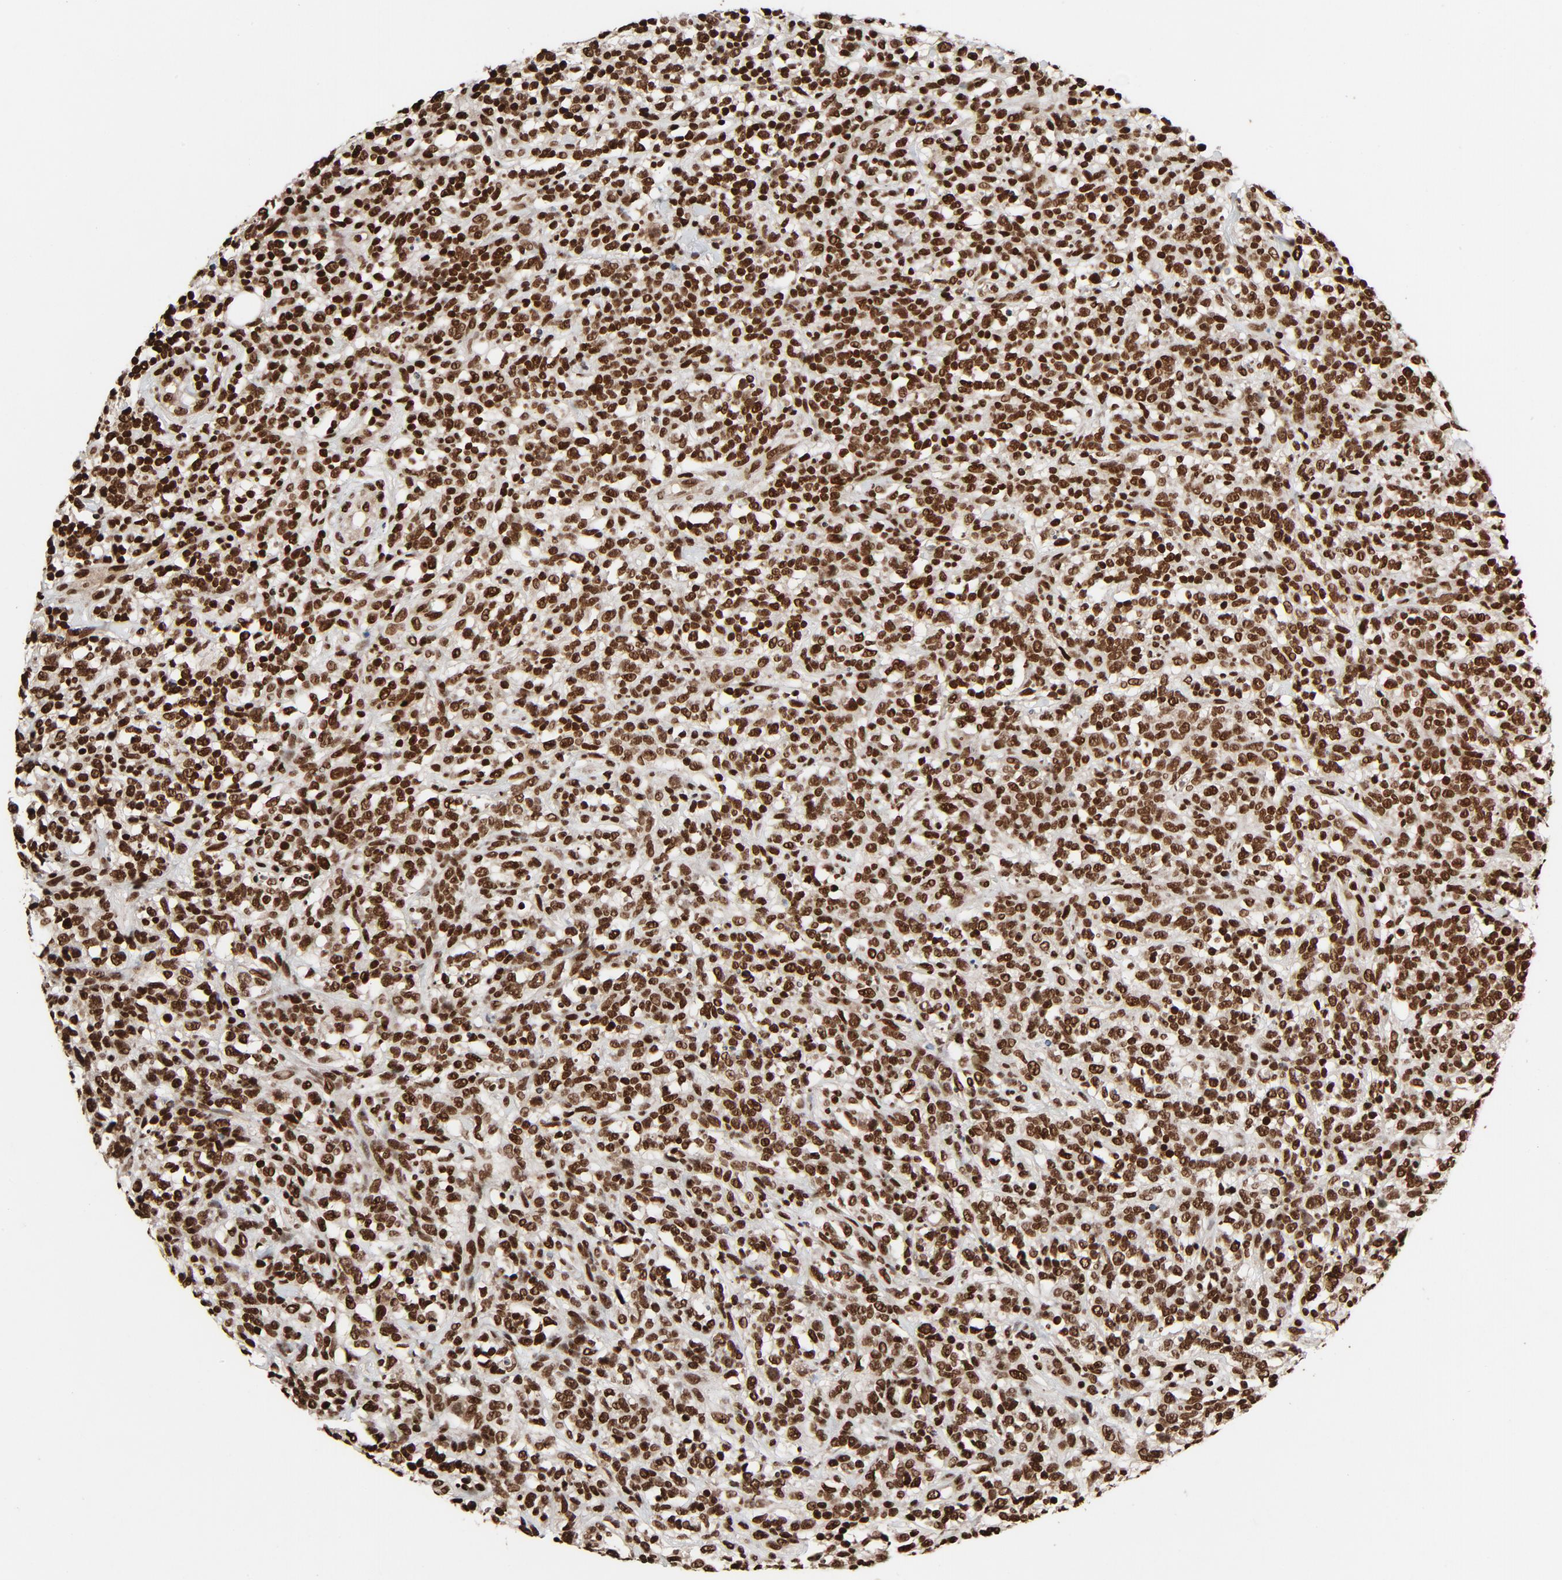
{"staining": {"intensity": "strong", "quantity": ">75%", "location": "nuclear"}, "tissue": "lymphoma", "cell_type": "Tumor cells", "image_type": "cancer", "snomed": [{"axis": "morphology", "description": "Malignant lymphoma, non-Hodgkin's type, High grade"}, {"axis": "topography", "description": "Lymph node"}], "caption": "Immunohistochemical staining of human high-grade malignant lymphoma, non-Hodgkin's type exhibits strong nuclear protein positivity in about >75% of tumor cells.", "gene": "TP53BP1", "patient": {"sex": "female", "age": 73}}